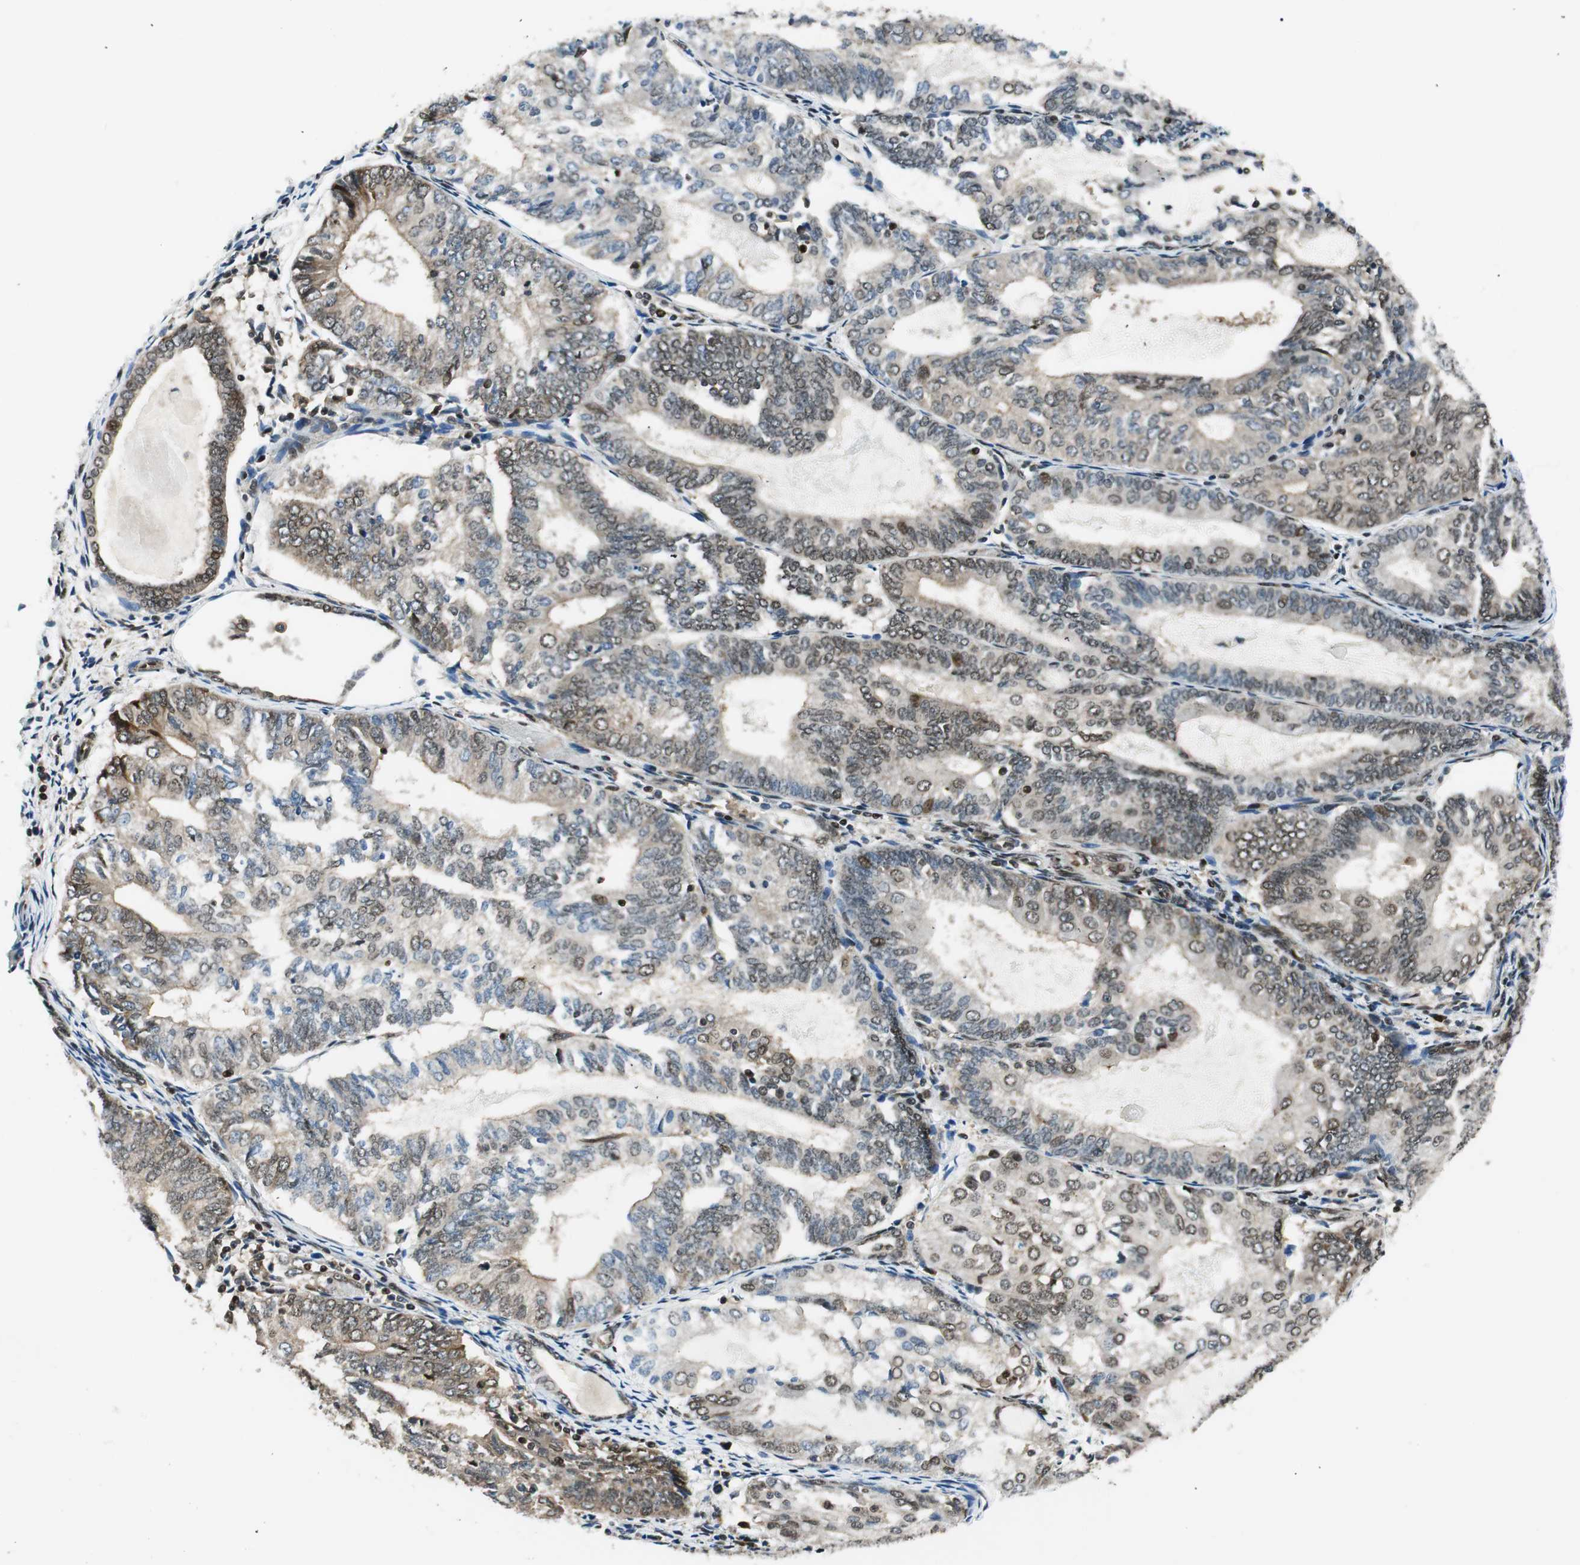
{"staining": {"intensity": "moderate", "quantity": "<25%", "location": "cytoplasmic/membranous,nuclear"}, "tissue": "endometrial cancer", "cell_type": "Tumor cells", "image_type": "cancer", "snomed": [{"axis": "morphology", "description": "Adenocarcinoma, NOS"}, {"axis": "topography", "description": "Endometrium"}], "caption": "Immunohistochemical staining of adenocarcinoma (endometrial) shows low levels of moderate cytoplasmic/membranous and nuclear protein expression in about <25% of tumor cells. (DAB = brown stain, brightfield microscopy at high magnification).", "gene": "RING1", "patient": {"sex": "female", "age": 81}}